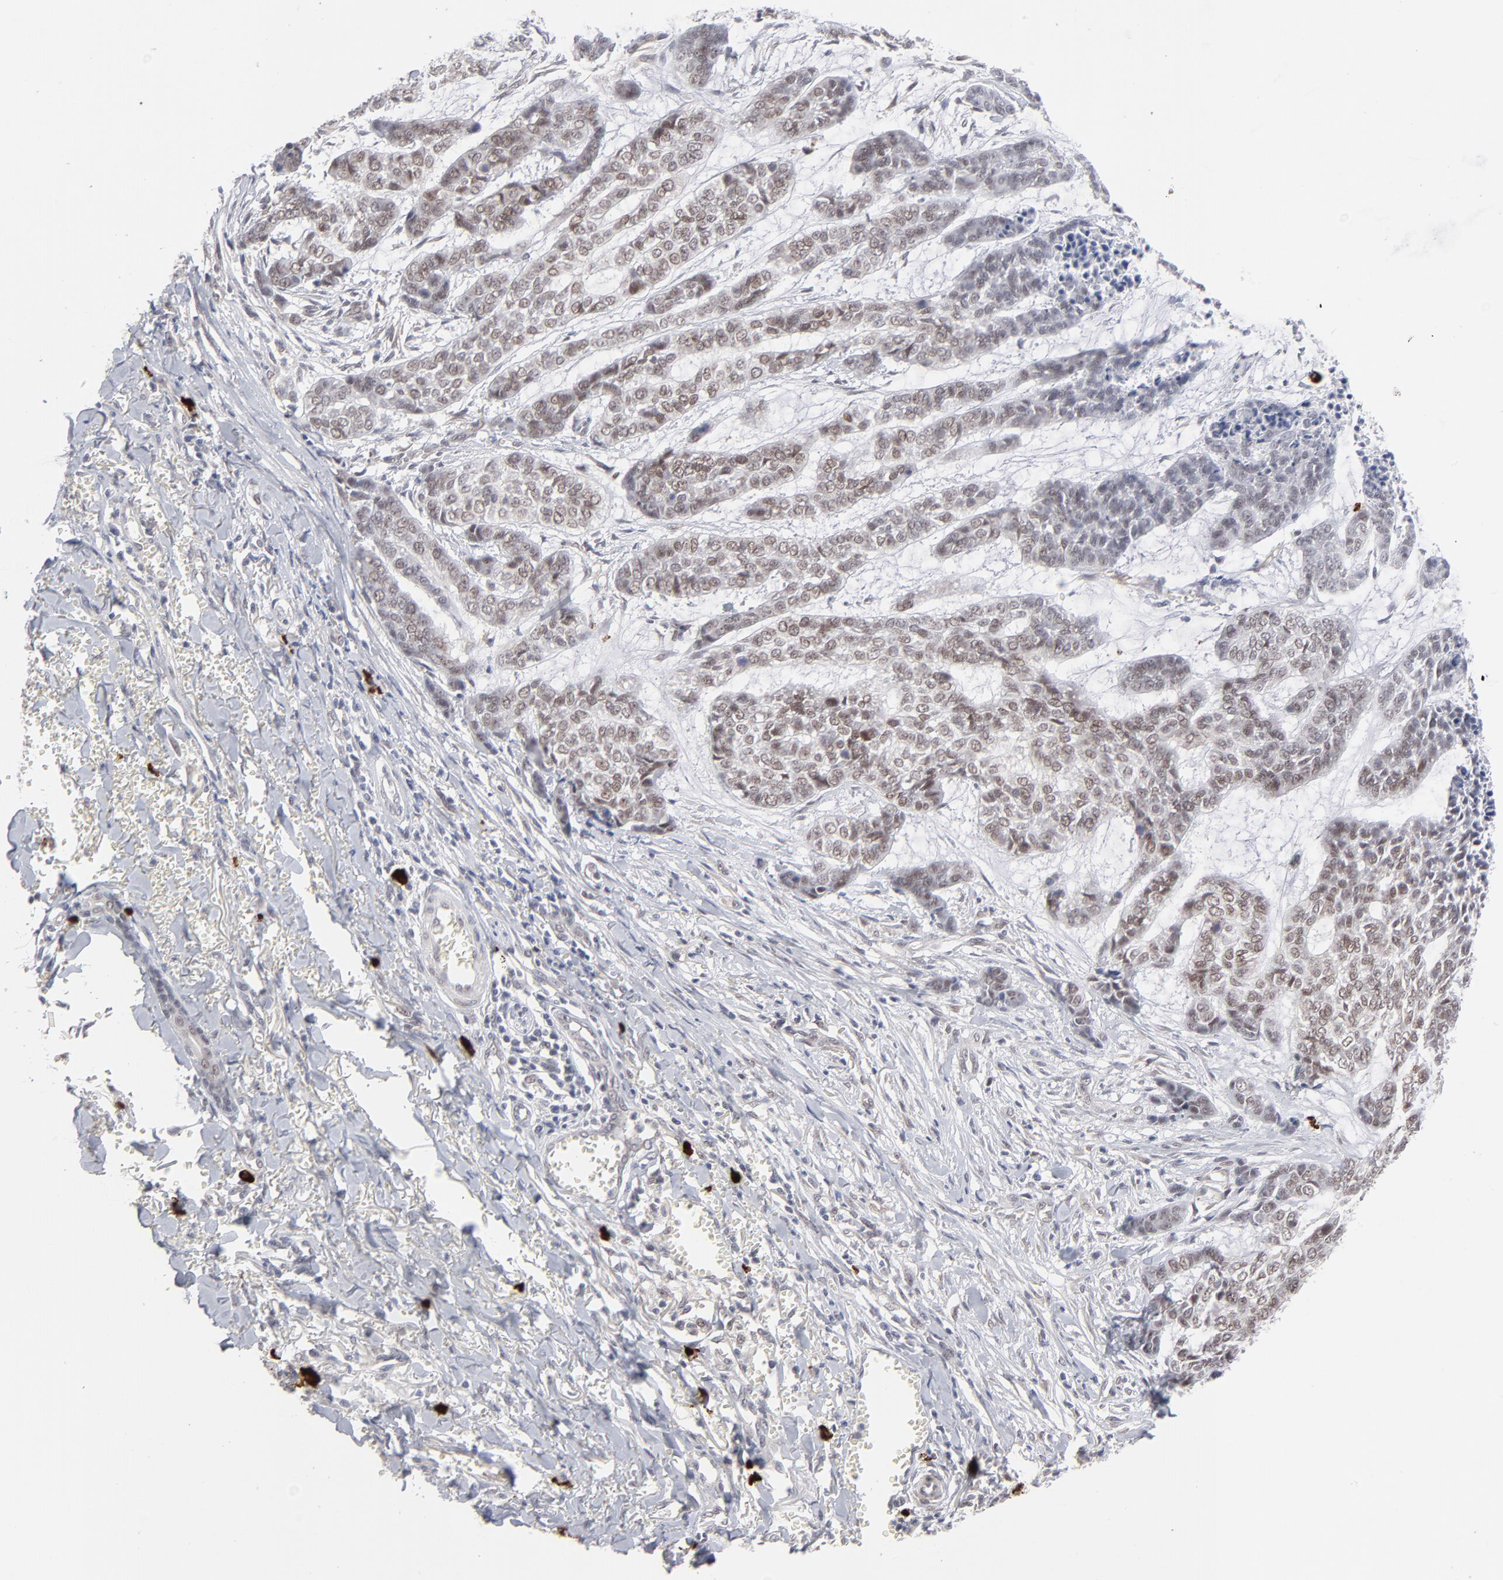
{"staining": {"intensity": "weak", "quantity": ">75%", "location": "cytoplasmic/membranous,nuclear"}, "tissue": "skin cancer", "cell_type": "Tumor cells", "image_type": "cancer", "snomed": [{"axis": "morphology", "description": "Basal cell carcinoma"}, {"axis": "topography", "description": "Skin"}], "caption": "Immunohistochemistry (IHC) histopathology image of neoplastic tissue: skin cancer (basal cell carcinoma) stained using immunohistochemistry reveals low levels of weak protein expression localized specifically in the cytoplasmic/membranous and nuclear of tumor cells, appearing as a cytoplasmic/membranous and nuclear brown color.", "gene": "NBN", "patient": {"sex": "female", "age": 64}}